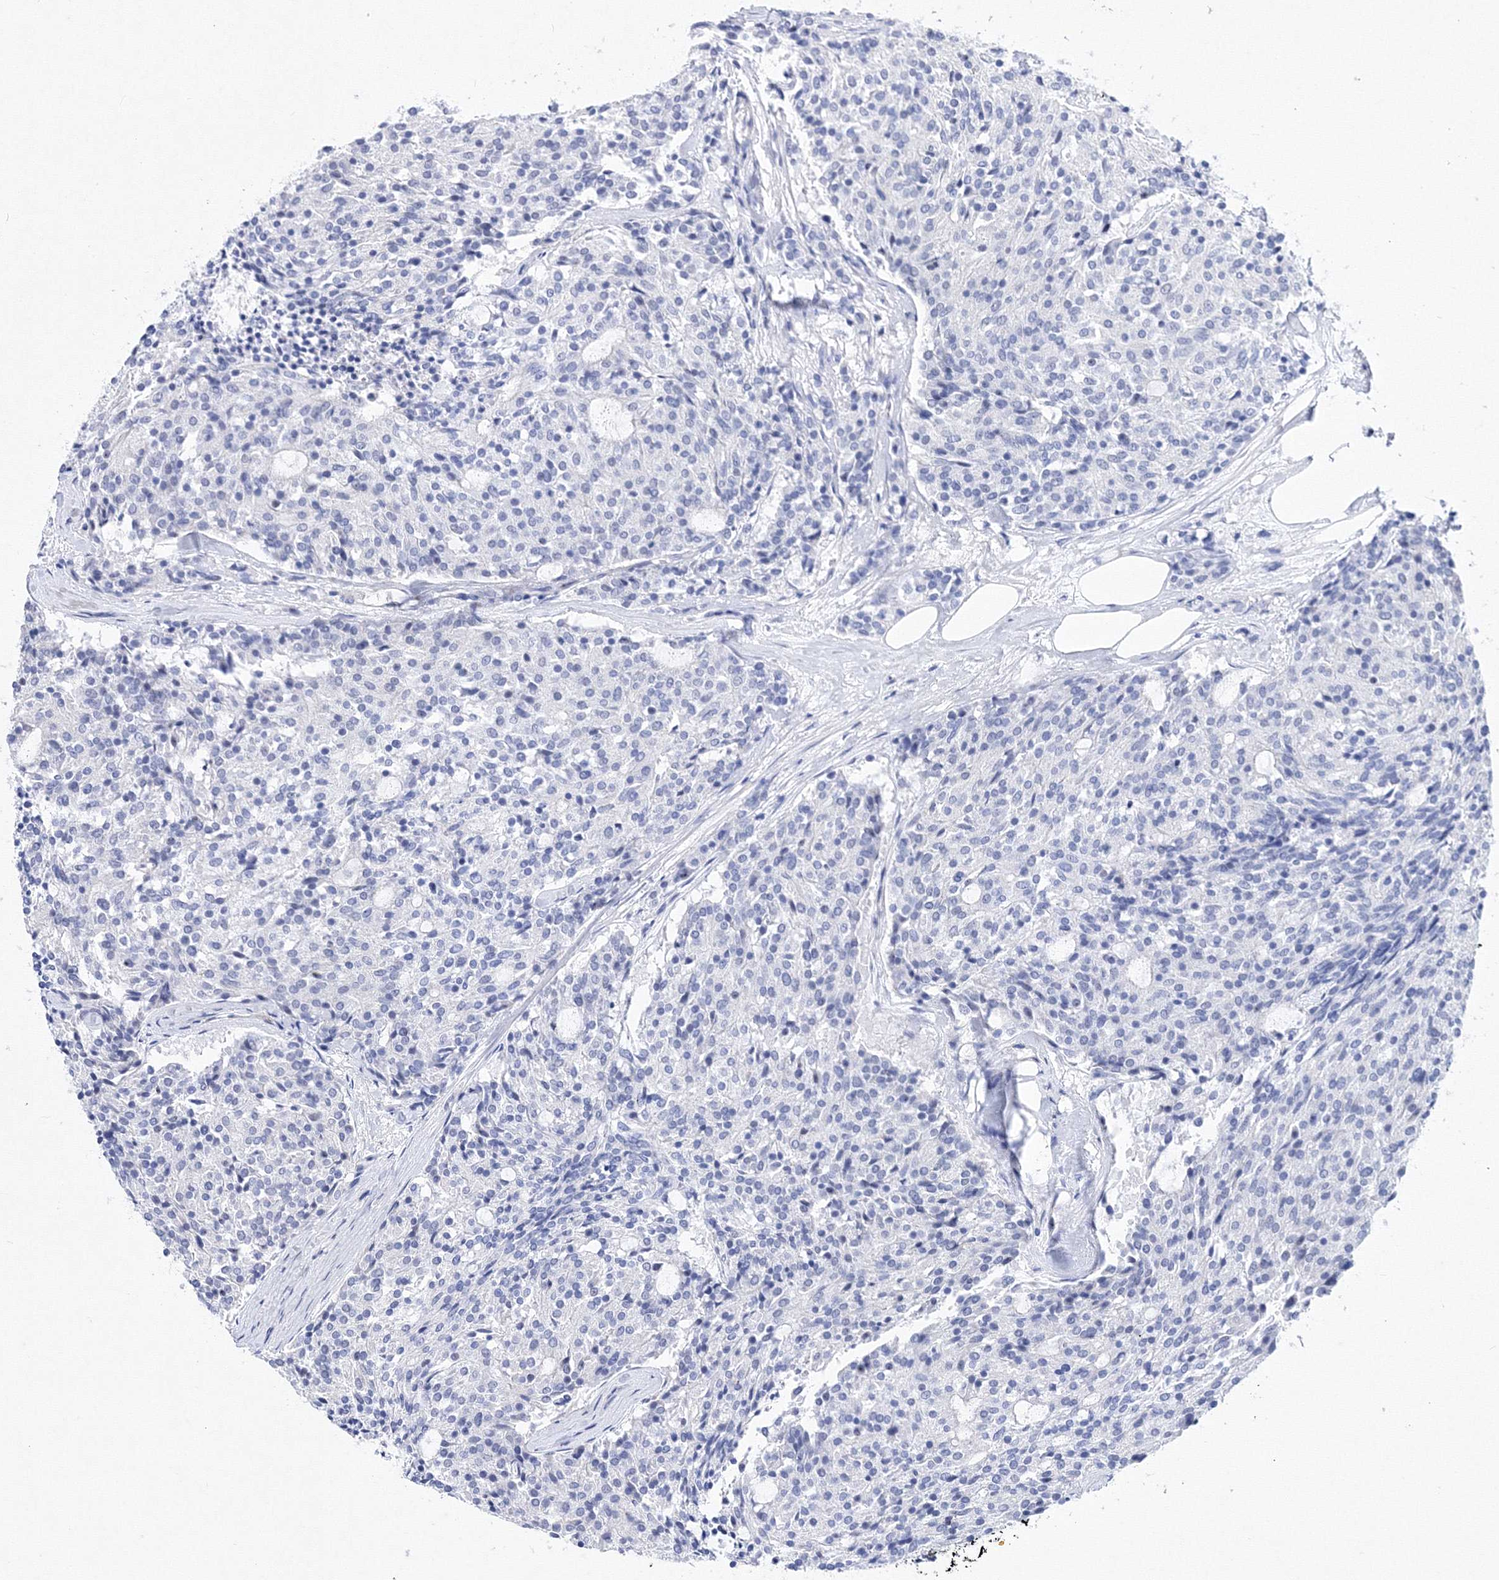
{"staining": {"intensity": "negative", "quantity": "none", "location": "none"}, "tissue": "carcinoid", "cell_type": "Tumor cells", "image_type": "cancer", "snomed": [{"axis": "morphology", "description": "Carcinoid, malignant, NOS"}, {"axis": "topography", "description": "Pancreas"}], "caption": "This is a image of immunohistochemistry (IHC) staining of carcinoid (malignant), which shows no staining in tumor cells.", "gene": "GPN1", "patient": {"sex": "female", "age": 54}}